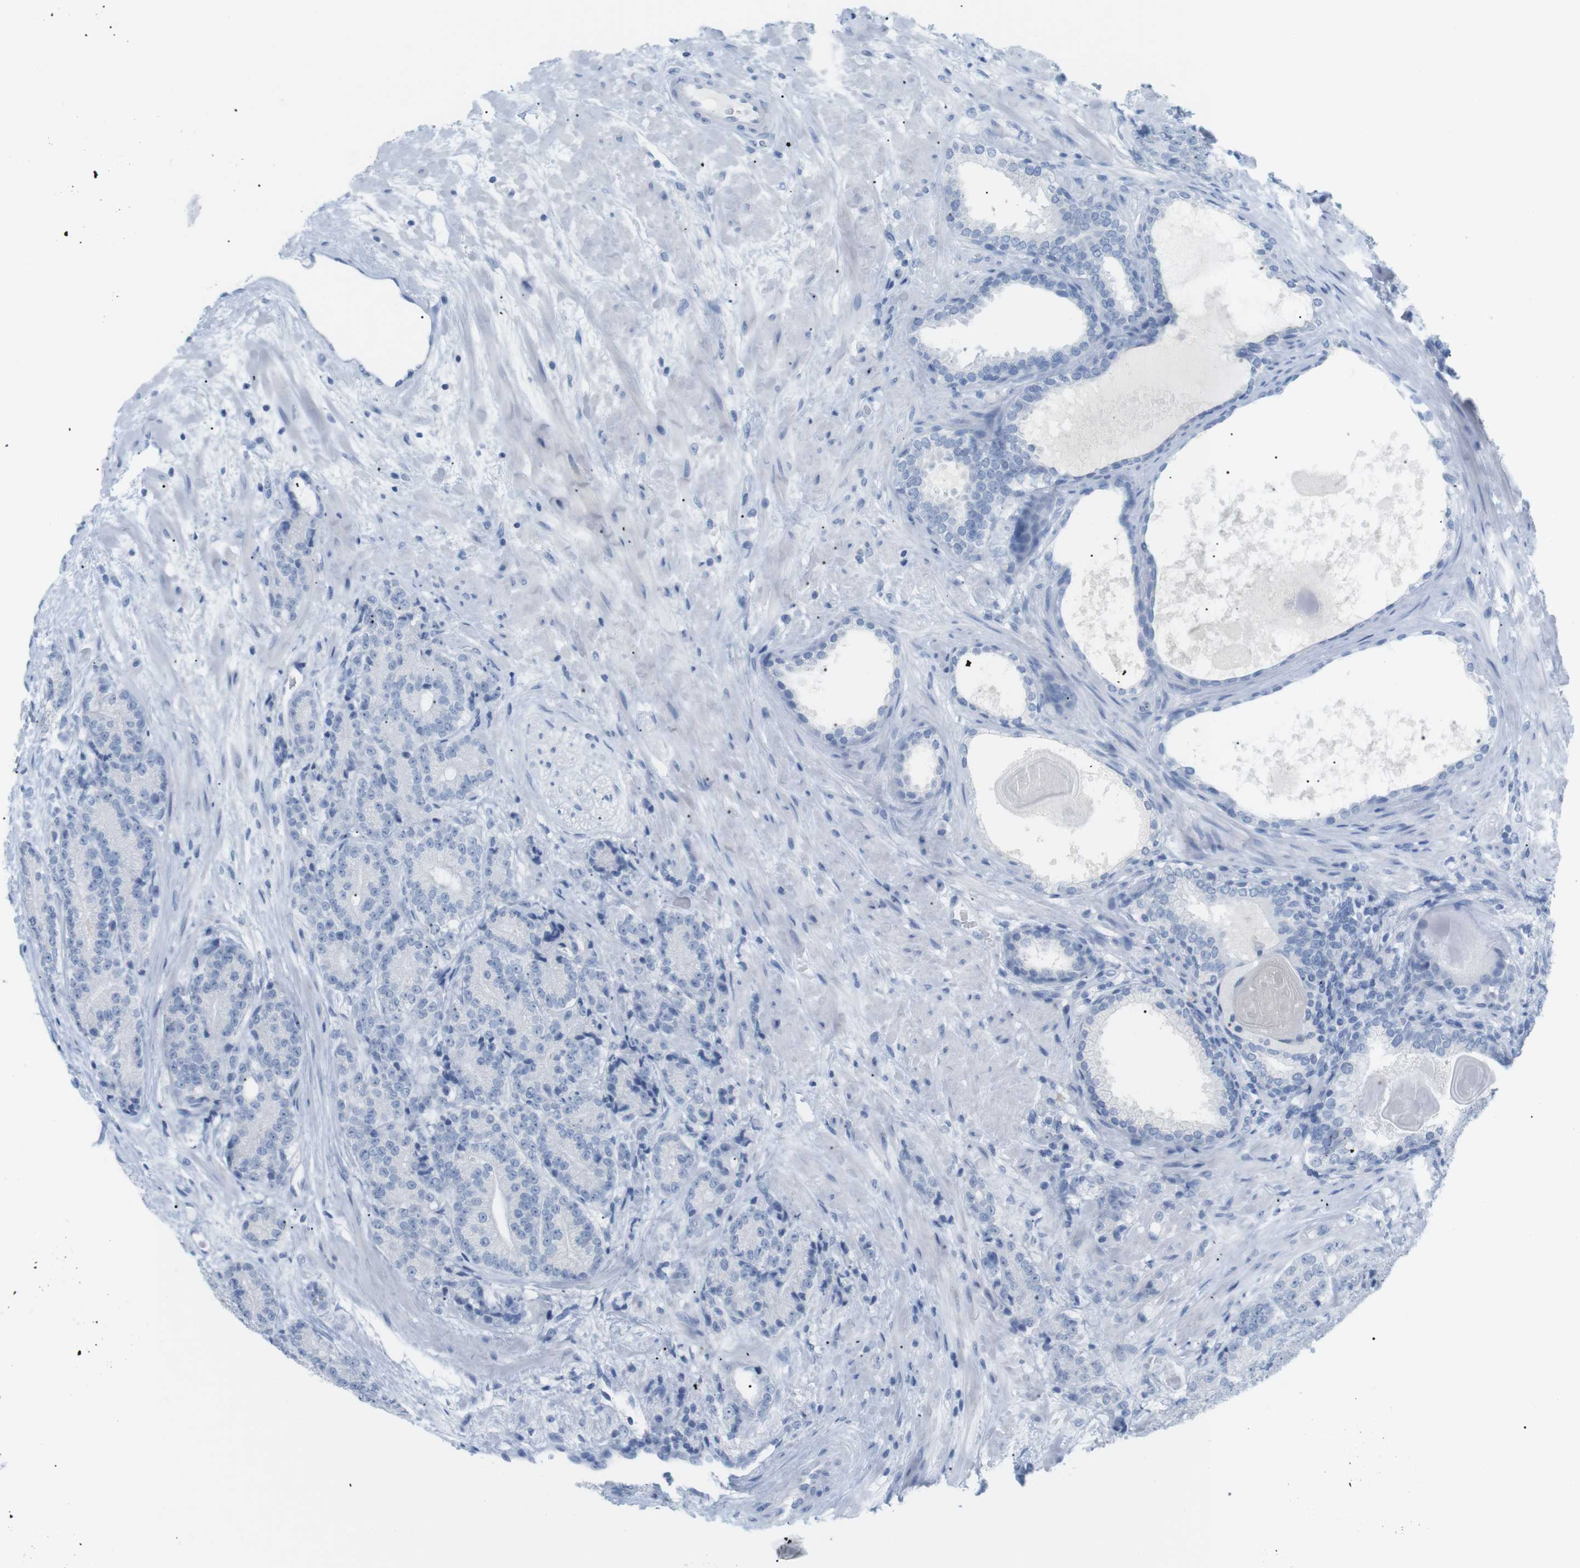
{"staining": {"intensity": "negative", "quantity": "none", "location": "none"}, "tissue": "prostate cancer", "cell_type": "Tumor cells", "image_type": "cancer", "snomed": [{"axis": "morphology", "description": "Adenocarcinoma, High grade"}, {"axis": "topography", "description": "Prostate"}], "caption": "Protein analysis of adenocarcinoma (high-grade) (prostate) reveals no significant positivity in tumor cells.", "gene": "HBG2", "patient": {"sex": "male", "age": 61}}